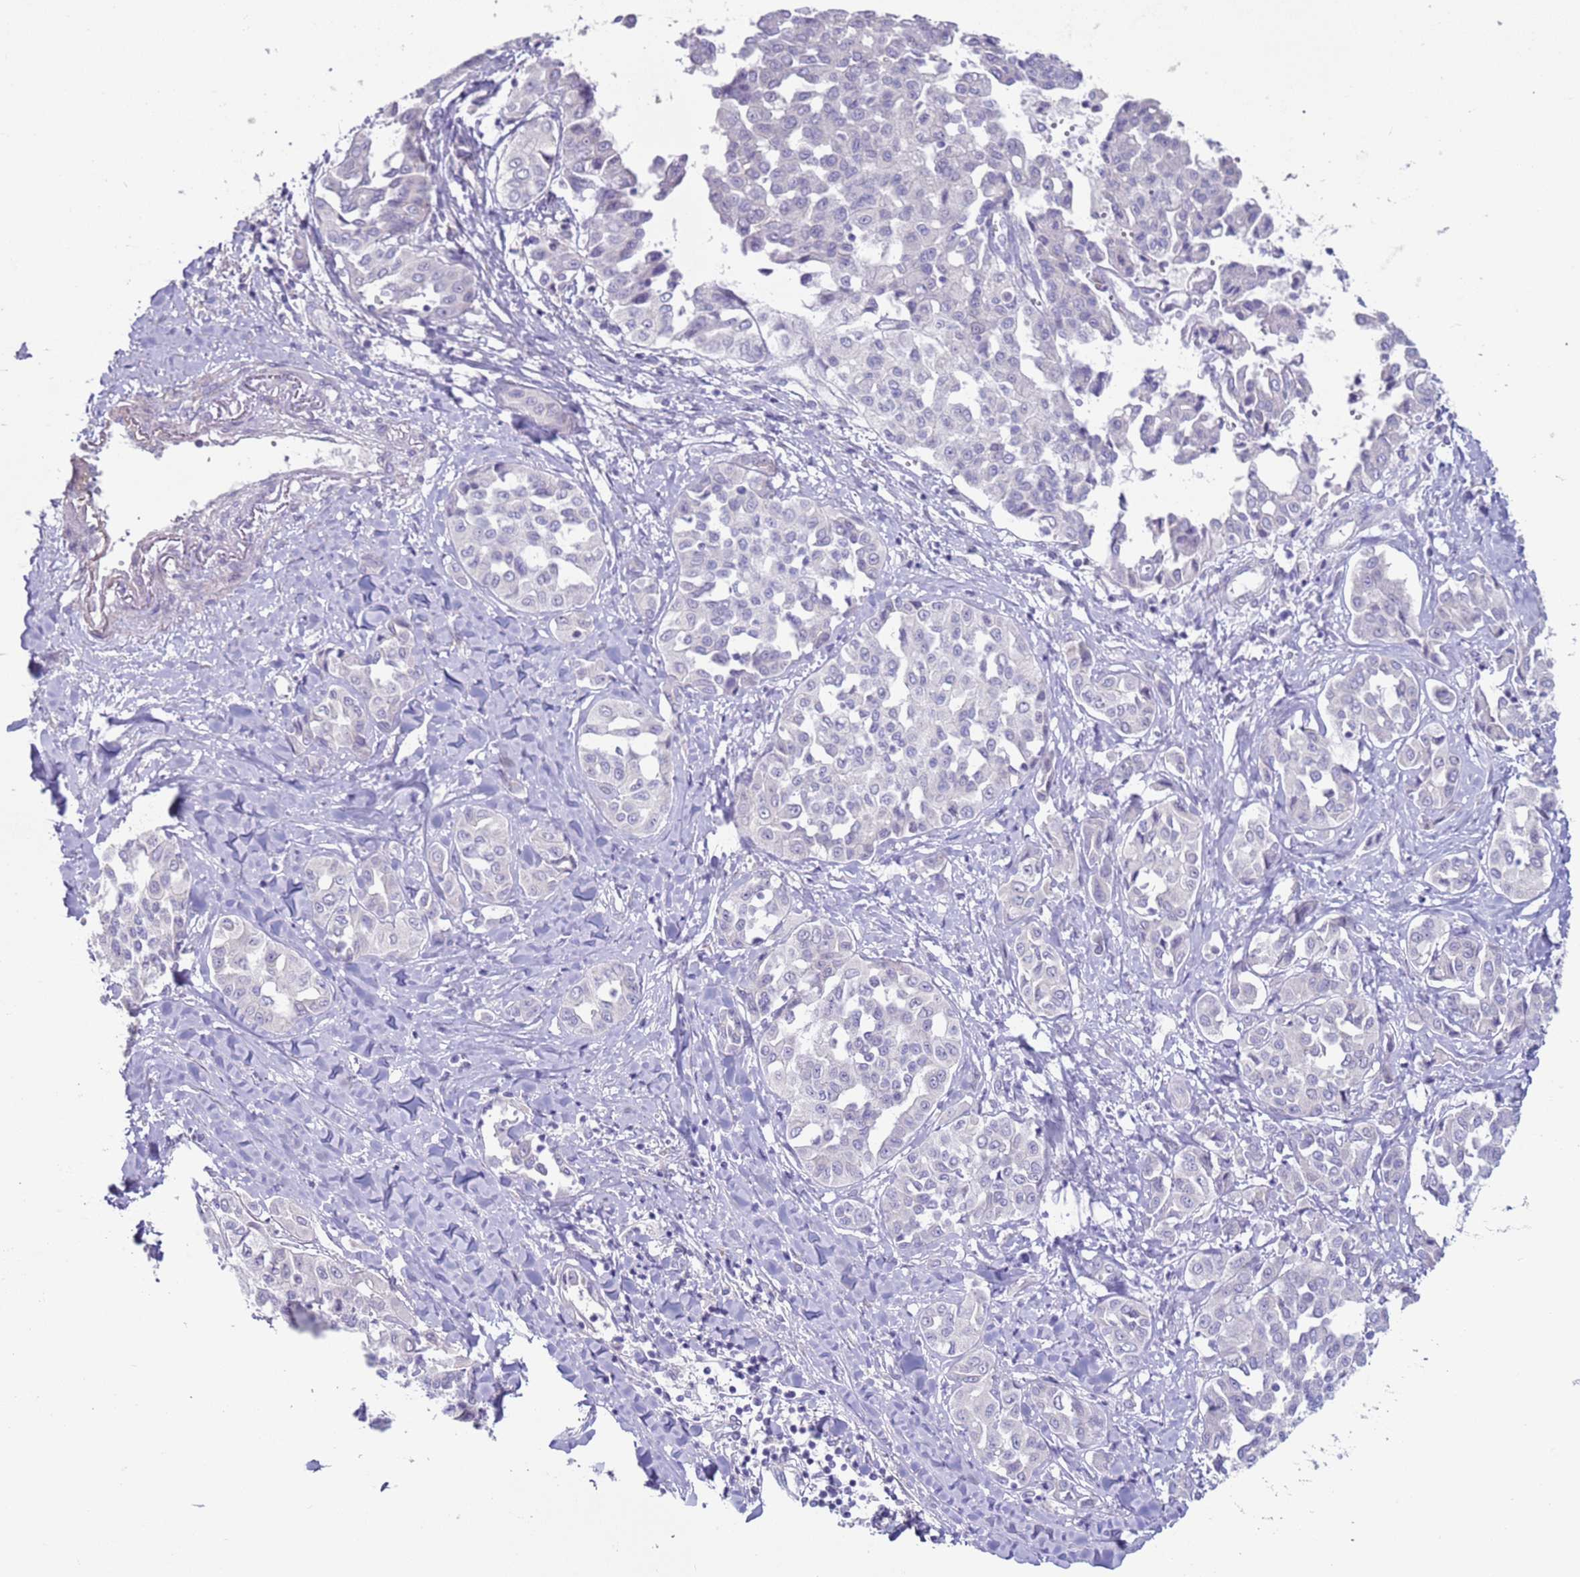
{"staining": {"intensity": "negative", "quantity": "none", "location": "none"}, "tissue": "liver cancer", "cell_type": "Tumor cells", "image_type": "cancer", "snomed": [{"axis": "morphology", "description": "Cholangiocarcinoma"}, {"axis": "topography", "description": "Liver"}], "caption": "This is an immunohistochemistry (IHC) histopathology image of human cholangiocarcinoma (liver). There is no positivity in tumor cells.", "gene": "NPAP1", "patient": {"sex": "female", "age": 77}}